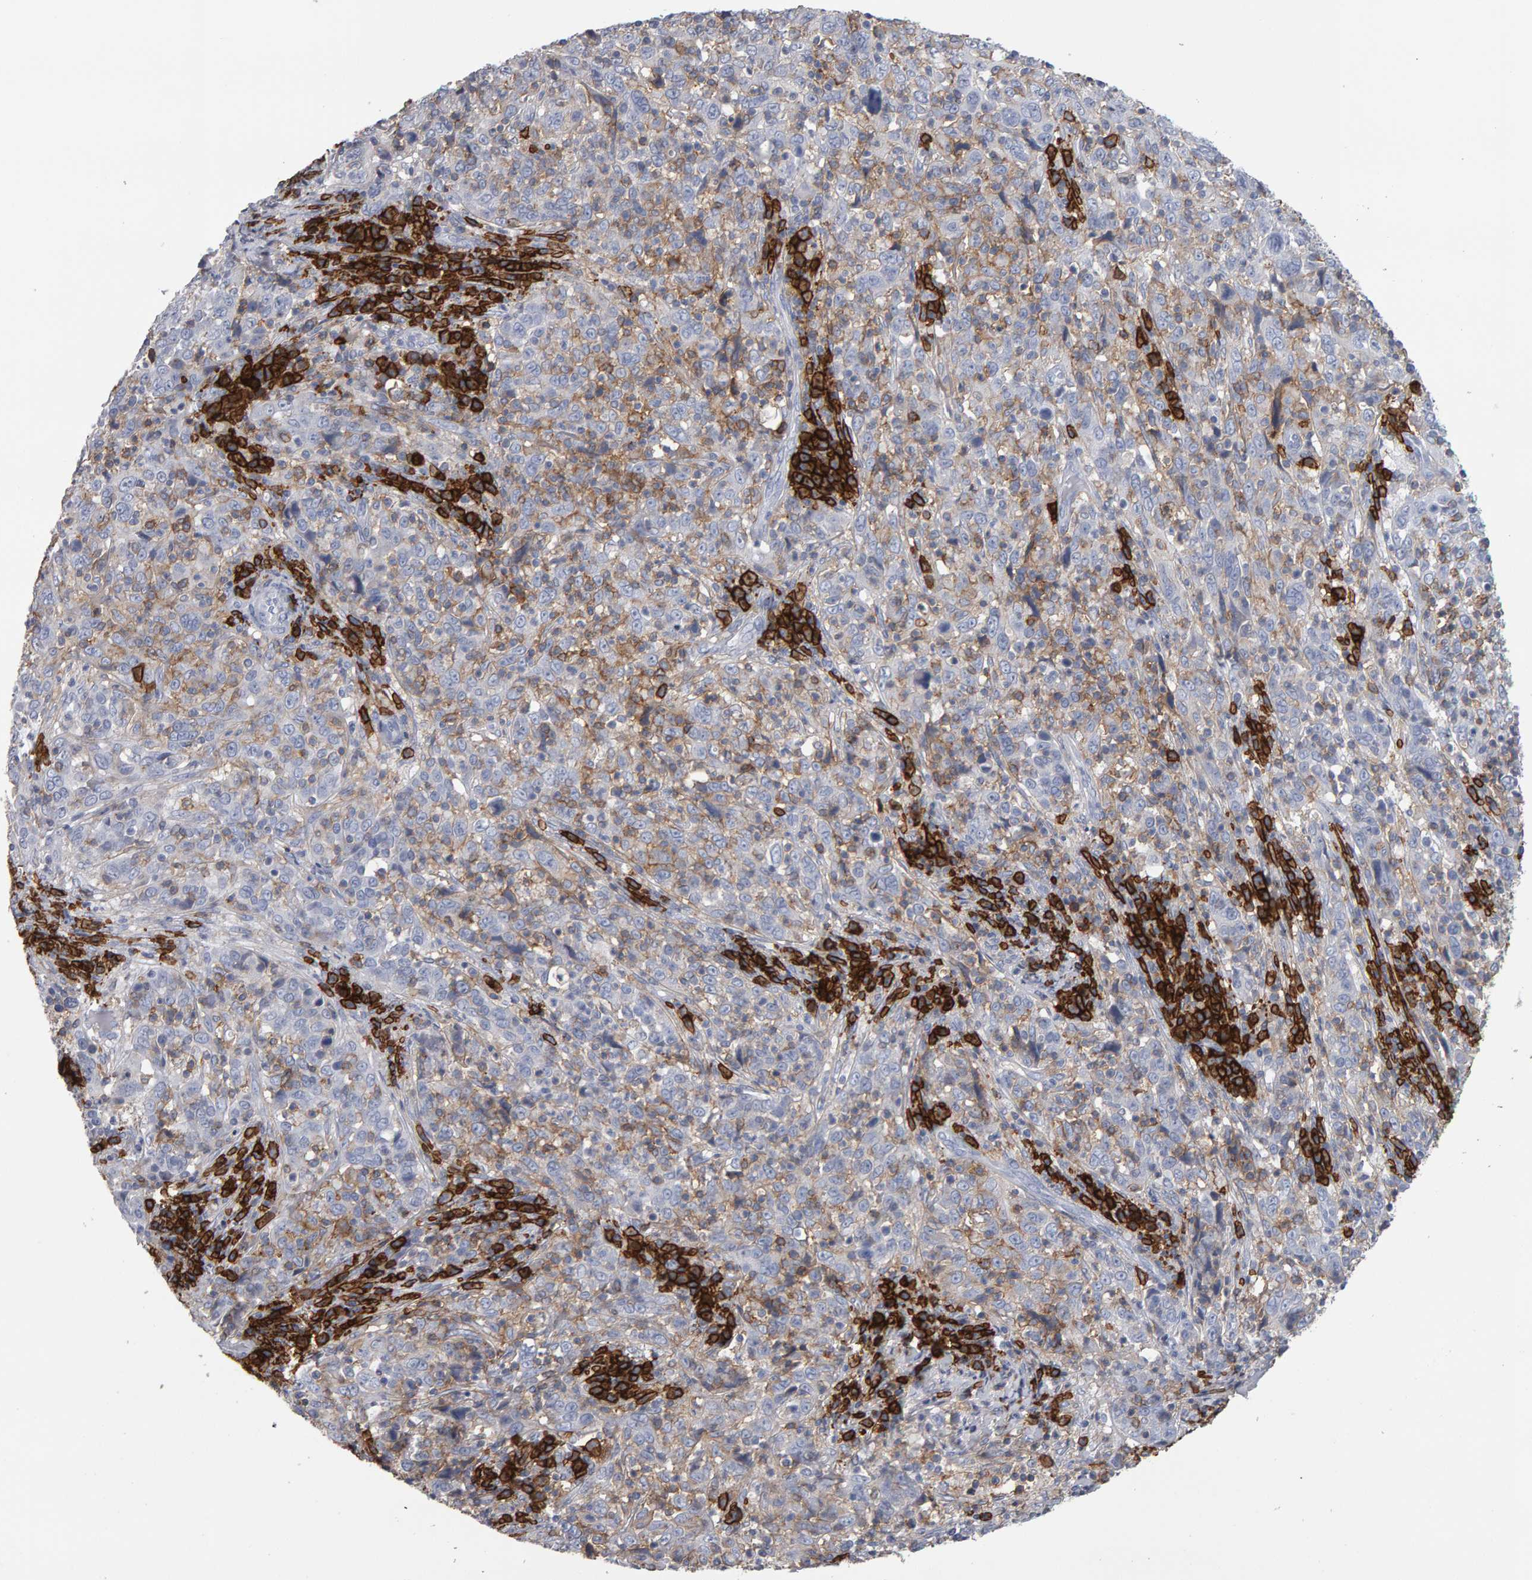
{"staining": {"intensity": "weak", "quantity": "25%-75%", "location": "cytoplasmic/membranous"}, "tissue": "cervical cancer", "cell_type": "Tumor cells", "image_type": "cancer", "snomed": [{"axis": "morphology", "description": "Squamous cell carcinoma, NOS"}, {"axis": "topography", "description": "Cervix"}], "caption": "A brown stain shows weak cytoplasmic/membranous positivity of a protein in human squamous cell carcinoma (cervical) tumor cells. (brown staining indicates protein expression, while blue staining denotes nuclei).", "gene": "CD38", "patient": {"sex": "female", "age": 46}}